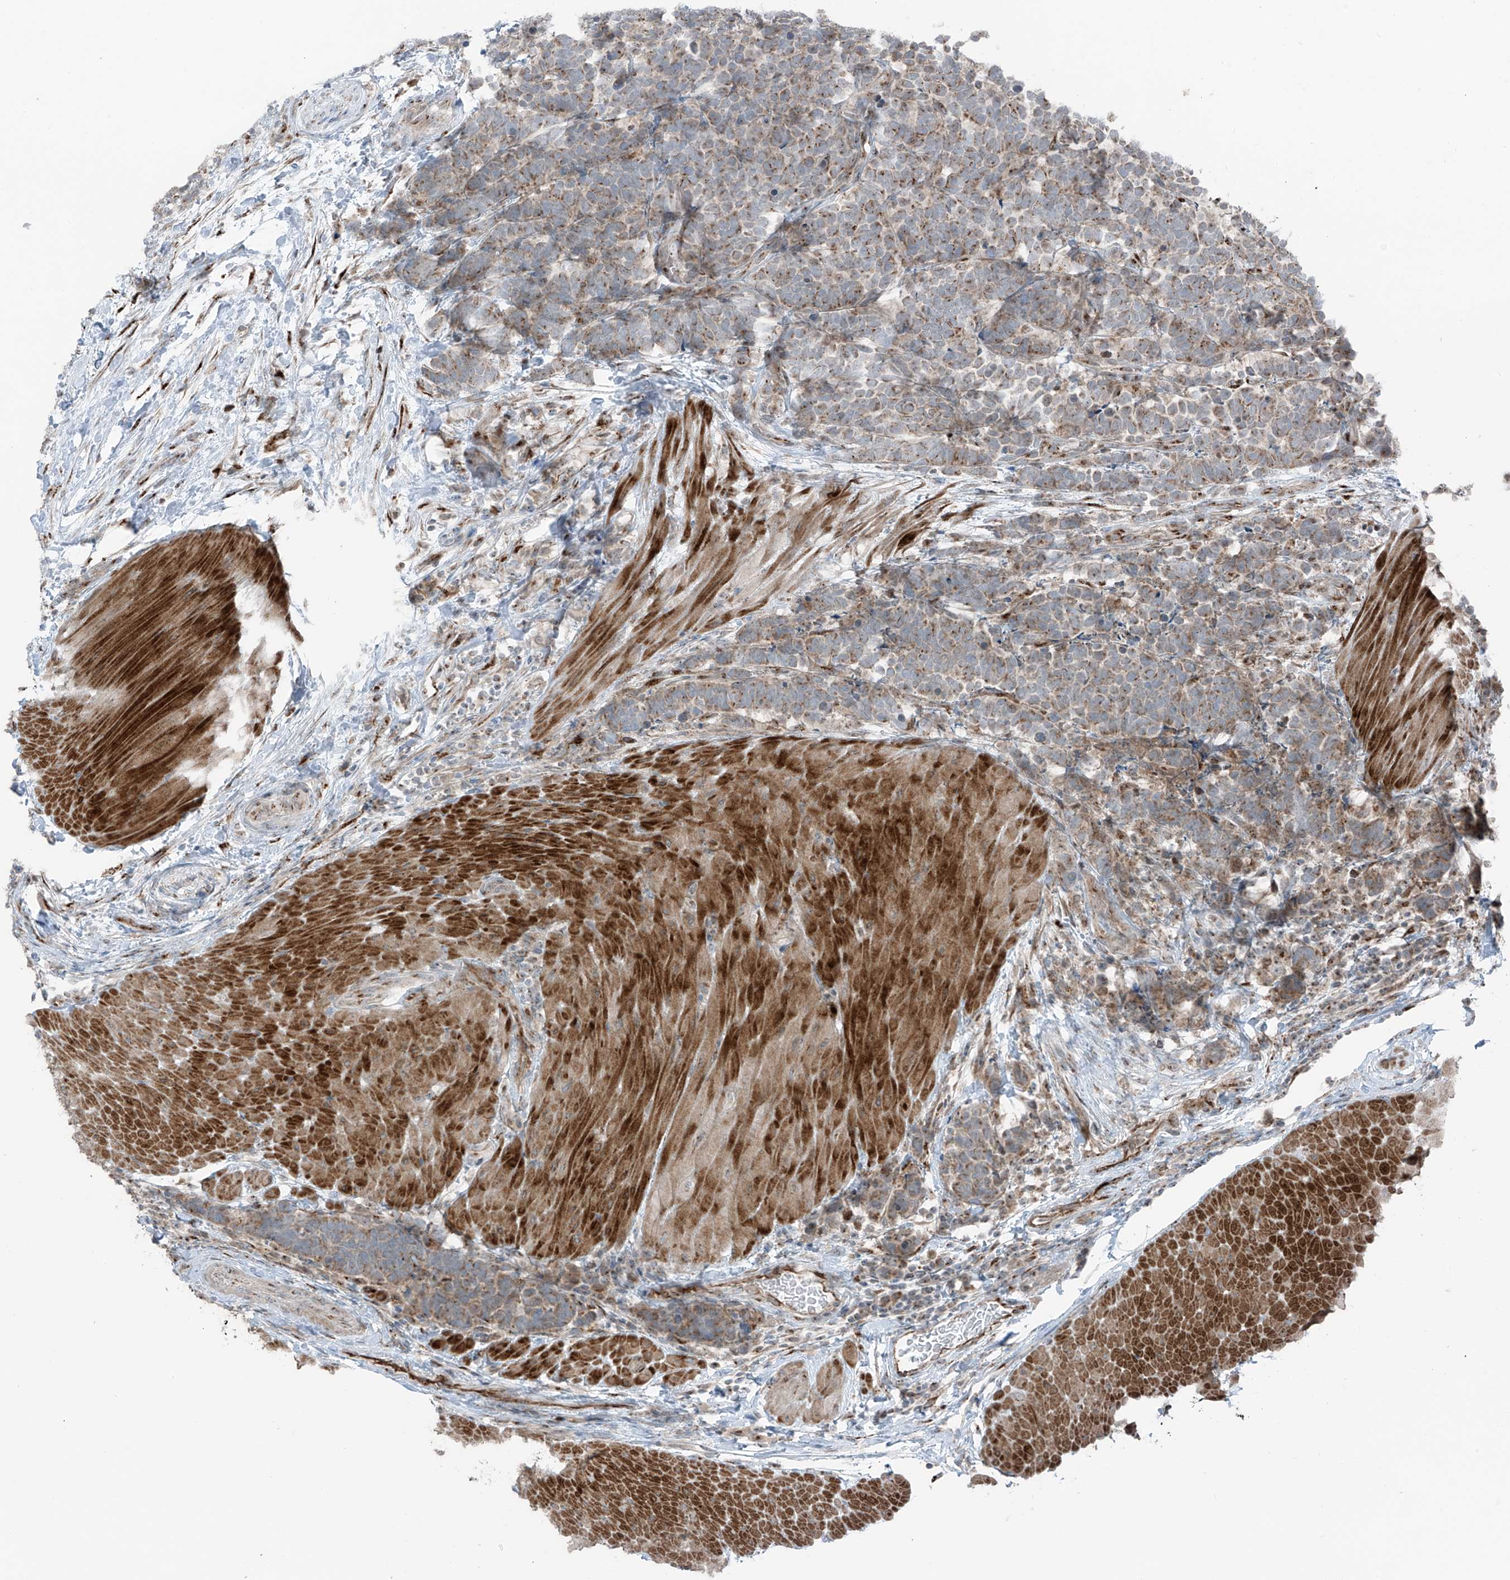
{"staining": {"intensity": "moderate", "quantity": "25%-75%", "location": "cytoplasmic/membranous"}, "tissue": "carcinoid", "cell_type": "Tumor cells", "image_type": "cancer", "snomed": [{"axis": "morphology", "description": "Carcinoma, NOS"}, {"axis": "morphology", "description": "Carcinoid, malignant, NOS"}, {"axis": "topography", "description": "Urinary bladder"}], "caption": "Brown immunohistochemical staining in human carcinoid shows moderate cytoplasmic/membranous staining in approximately 25%-75% of tumor cells.", "gene": "ERLEC1", "patient": {"sex": "male", "age": 57}}